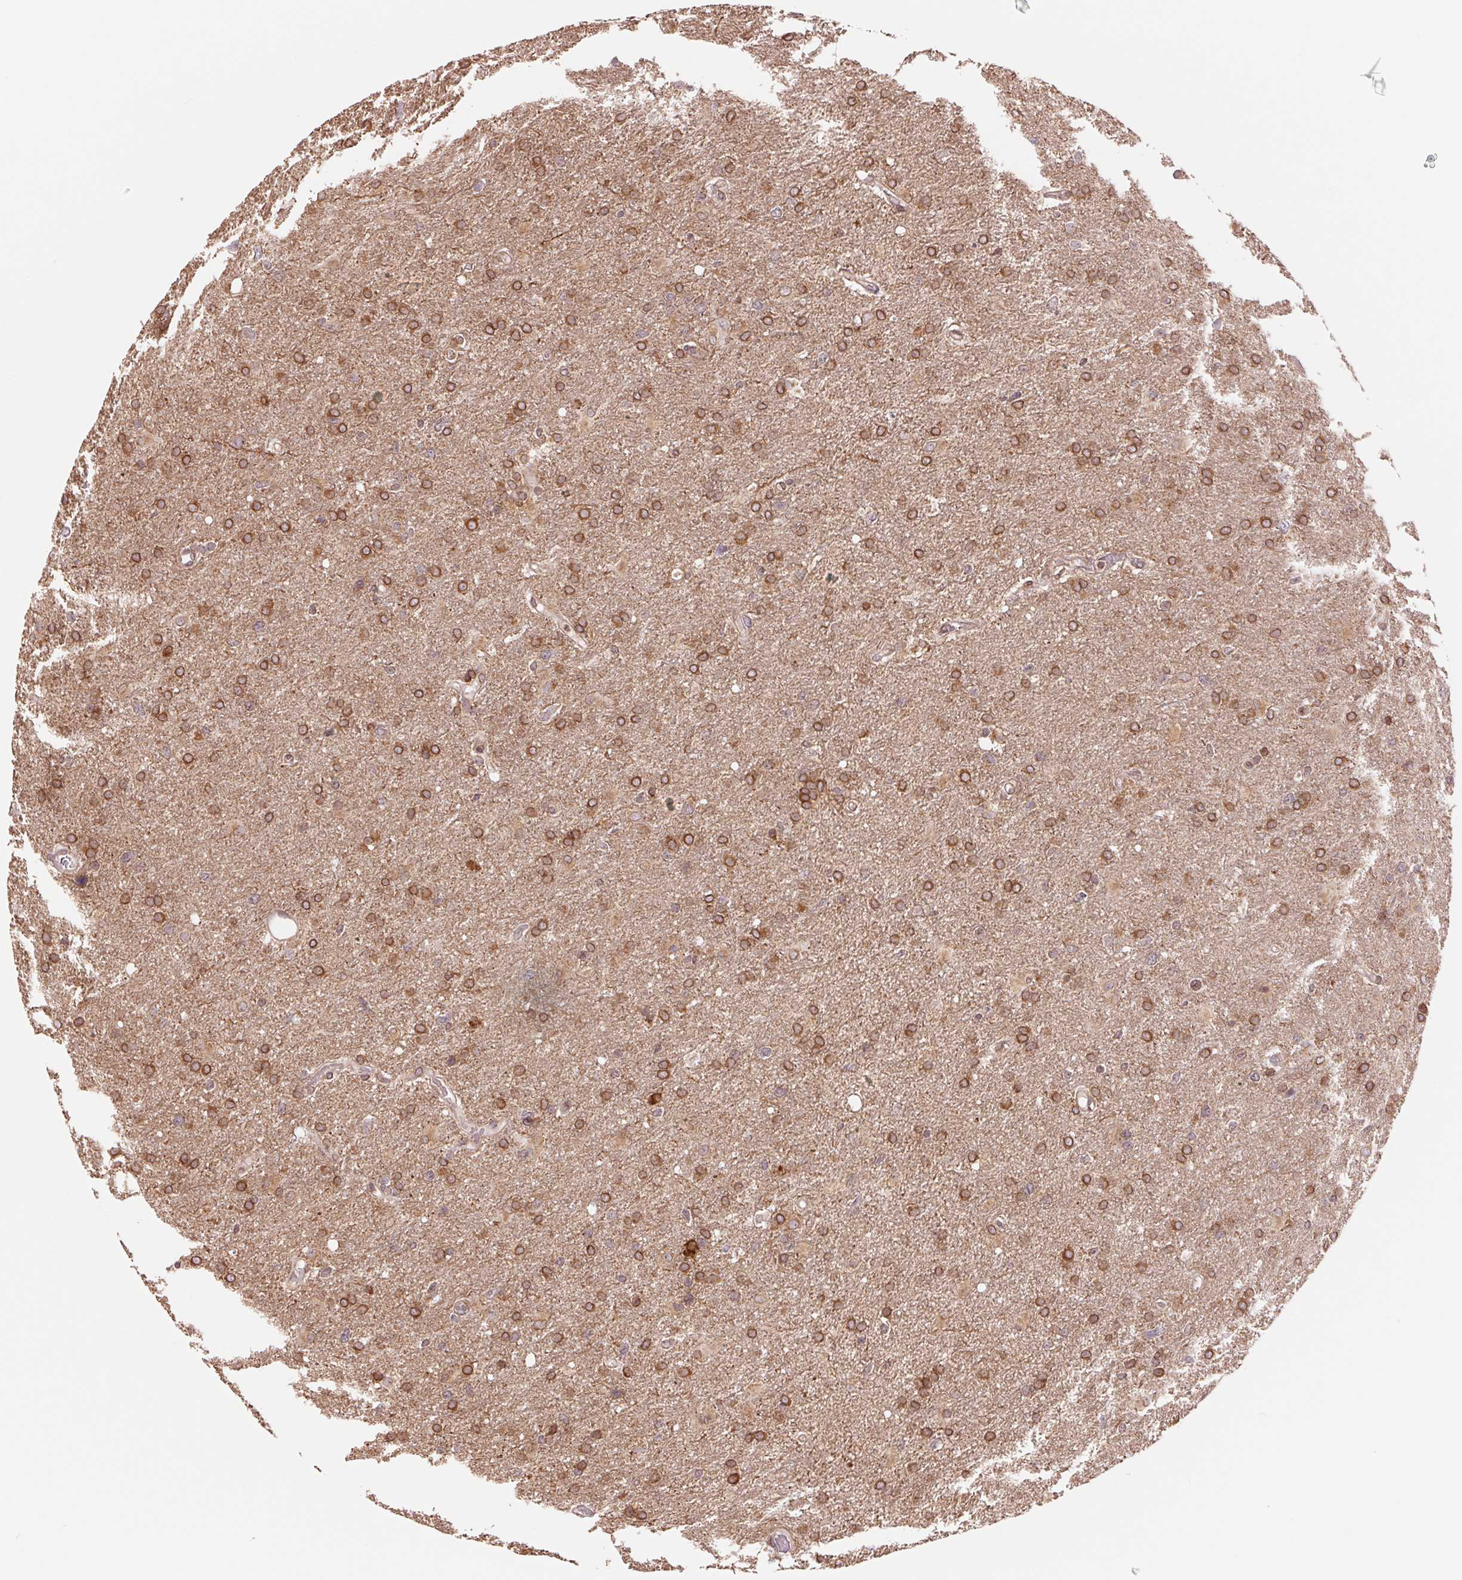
{"staining": {"intensity": "moderate", "quantity": ">75%", "location": "cytoplasmic/membranous"}, "tissue": "glioma", "cell_type": "Tumor cells", "image_type": "cancer", "snomed": [{"axis": "morphology", "description": "Glioma, malignant, High grade"}, {"axis": "topography", "description": "Brain"}], "caption": "The photomicrograph reveals immunohistochemical staining of glioma. There is moderate cytoplasmic/membranous expression is appreciated in approximately >75% of tumor cells. (brown staining indicates protein expression, while blue staining denotes nuclei).", "gene": "TECR", "patient": {"sex": "male", "age": 53}}